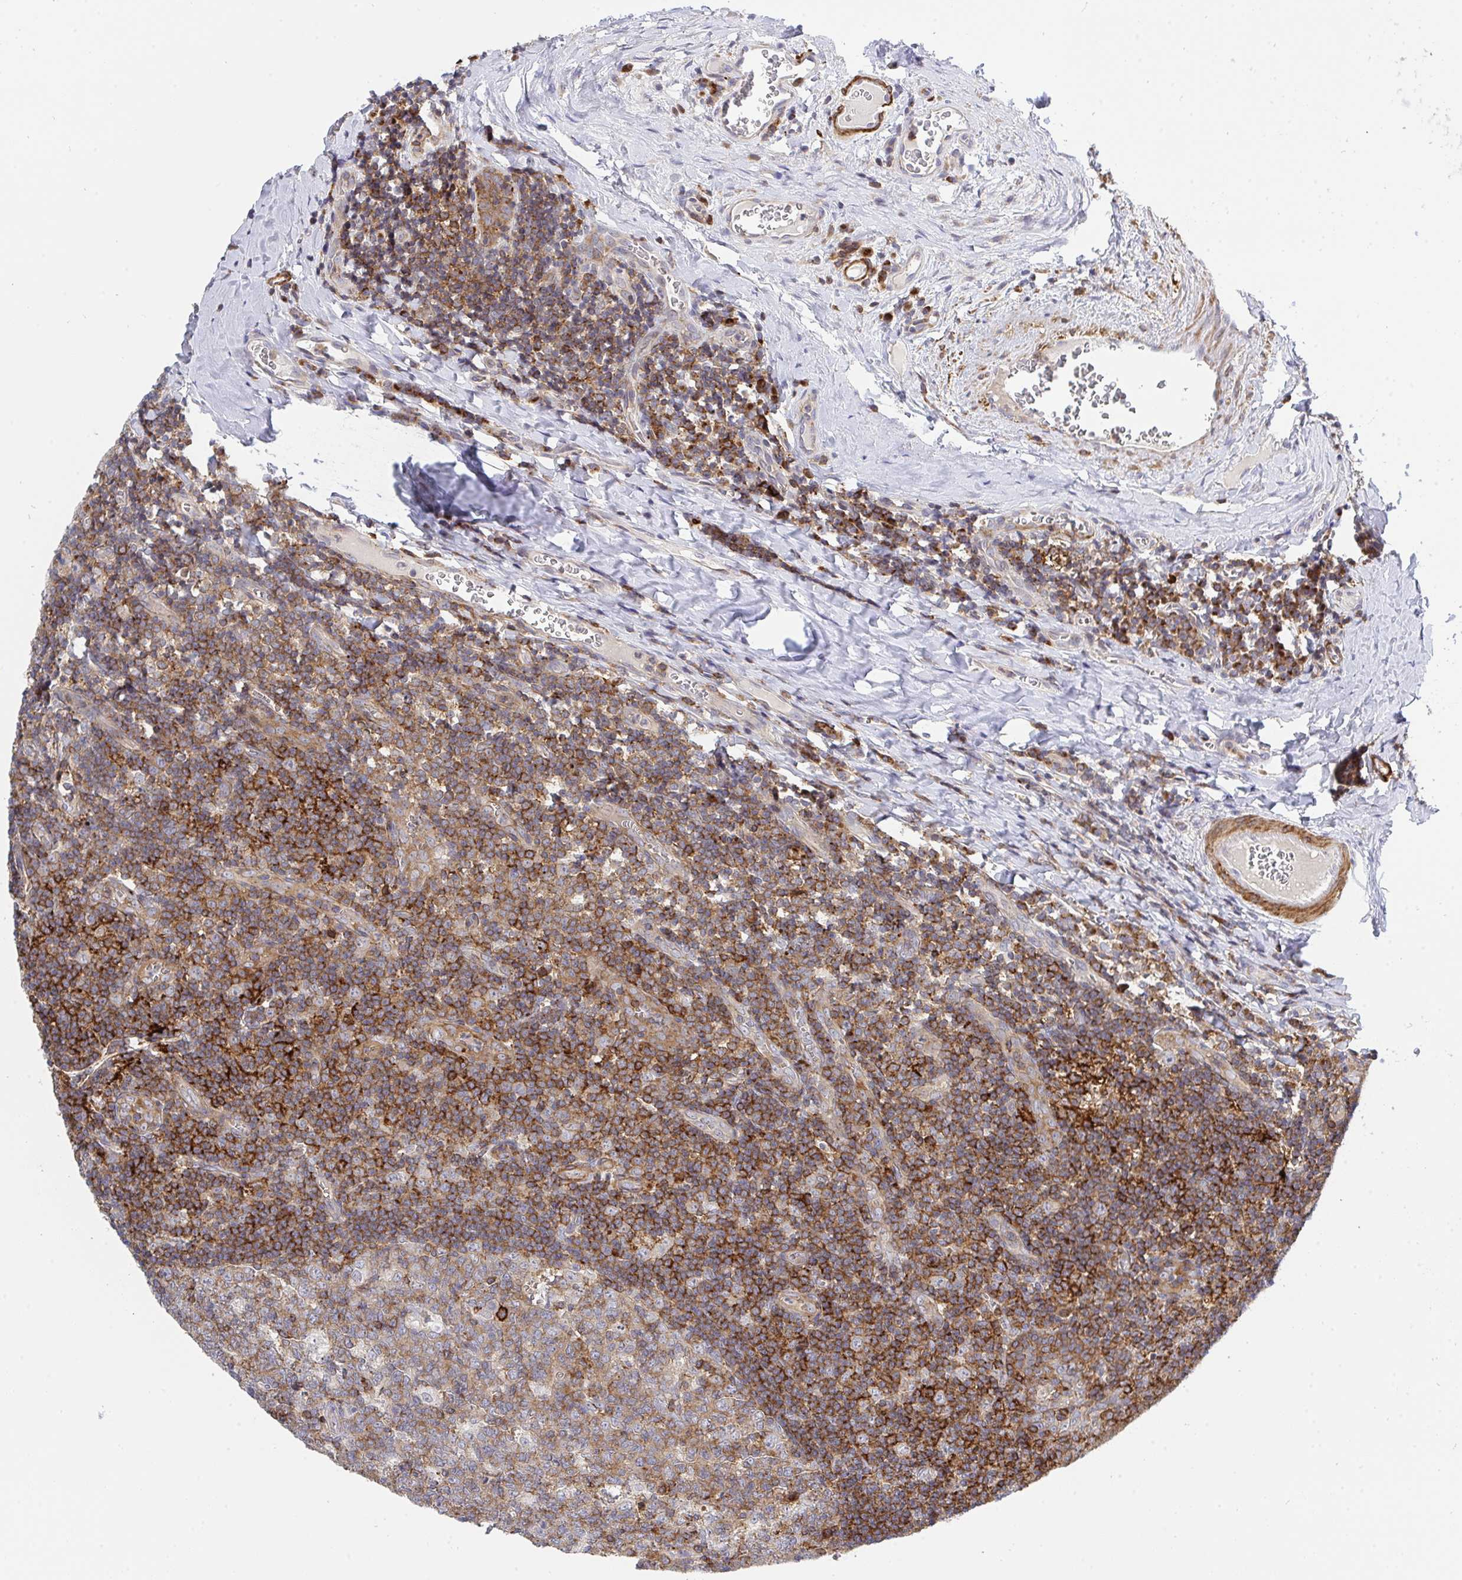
{"staining": {"intensity": "moderate", "quantity": "25%-75%", "location": "cytoplasmic/membranous"}, "tissue": "tonsil", "cell_type": "Germinal center cells", "image_type": "normal", "snomed": [{"axis": "morphology", "description": "Normal tissue, NOS"}, {"axis": "morphology", "description": "Inflammation, NOS"}, {"axis": "topography", "description": "Tonsil"}], "caption": "The histopathology image reveals immunohistochemical staining of normal tonsil. There is moderate cytoplasmic/membranous expression is present in approximately 25%-75% of germinal center cells. The staining is performed using DAB (3,3'-diaminobenzidine) brown chromogen to label protein expression. The nuclei are counter-stained blue using hematoxylin.", "gene": "FRMD3", "patient": {"sex": "female", "age": 31}}